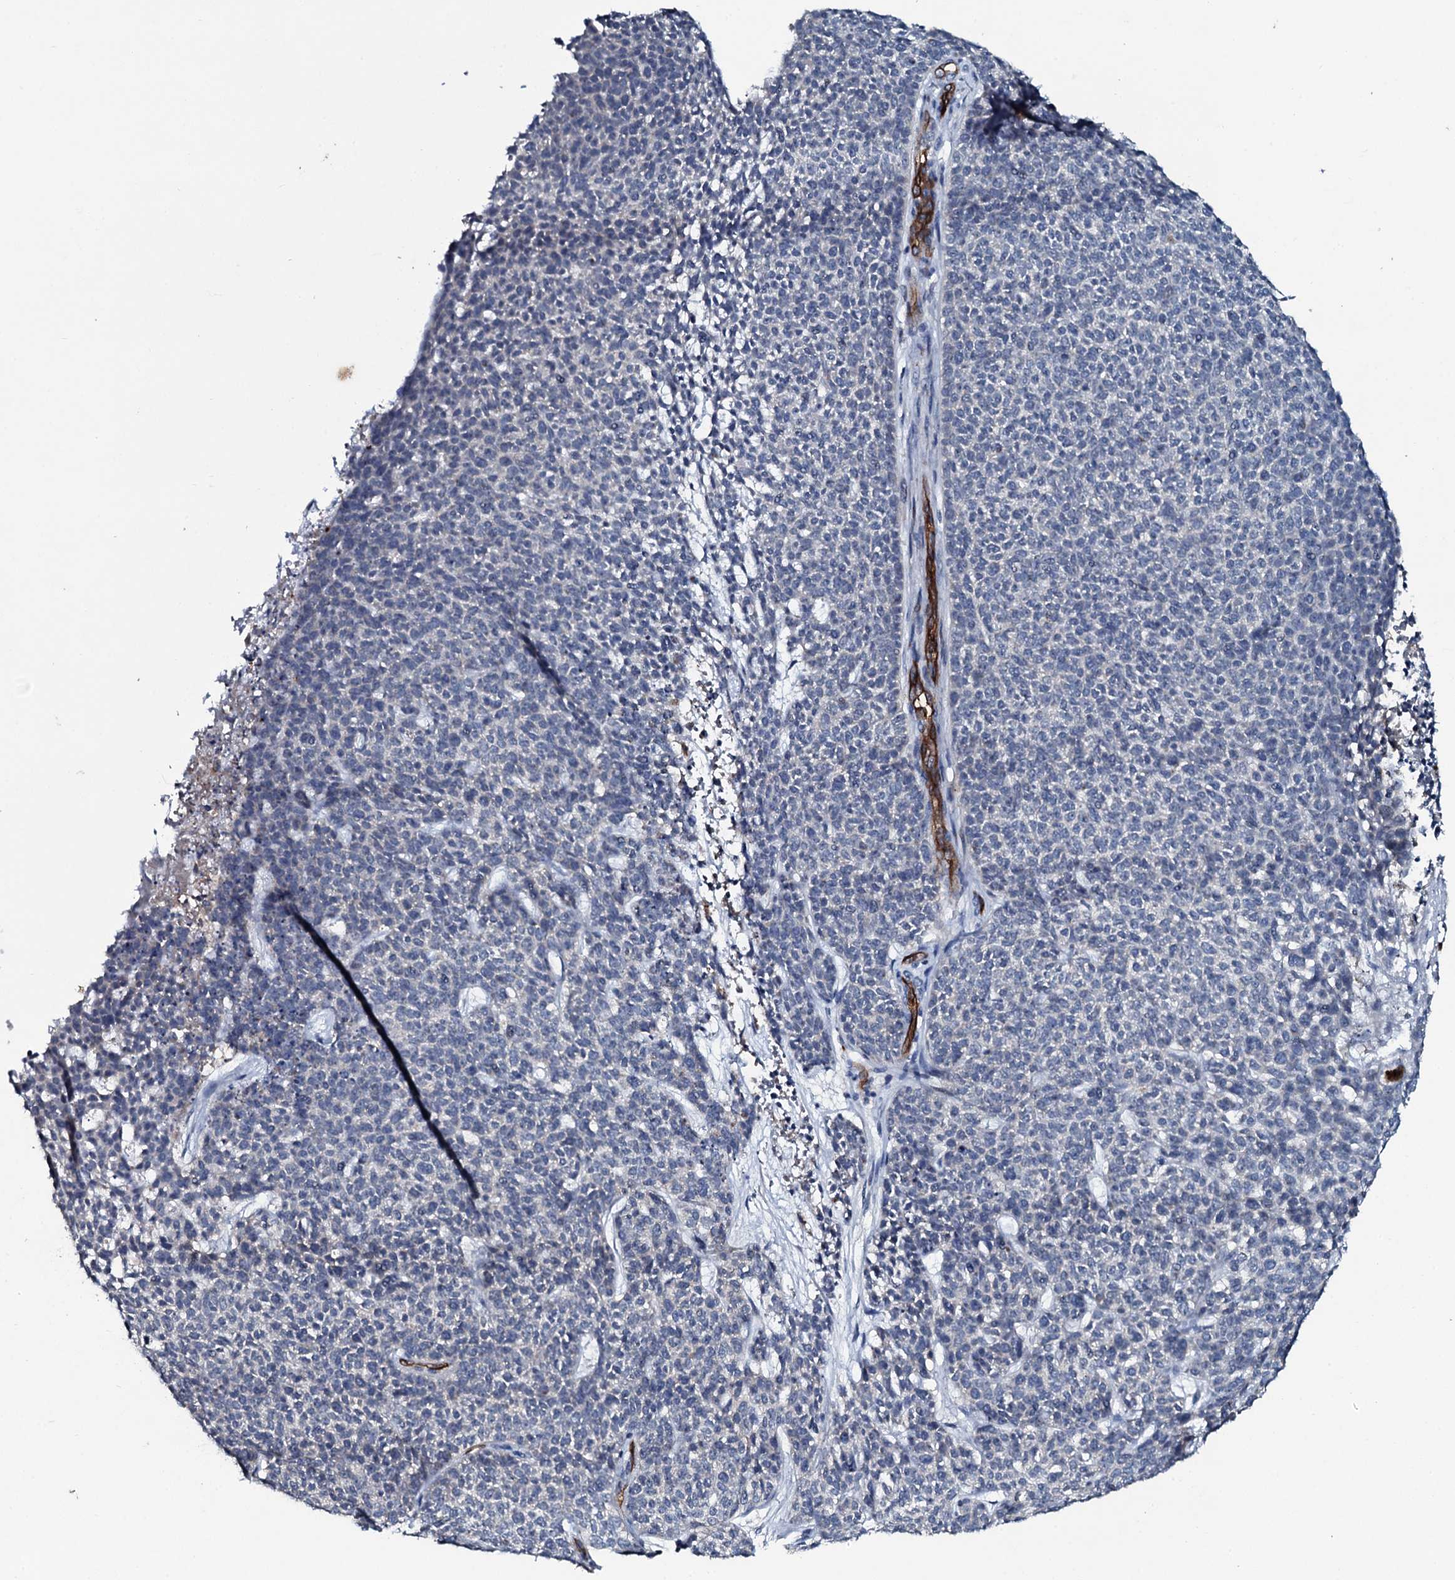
{"staining": {"intensity": "negative", "quantity": "none", "location": "none"}, "tissue": "skin cancer", "cell_type": "Tumor cells", "image_type": "cancer", "snomed": [{"axis": "morphology", "description": "Basal cell carcinoma"}, {"axis": "topography", "description": "Skin"}], "caption": "Immunohistochemistry (IHC) micrograph of human skin cancer (basal cell carcinoma) stained for a protein (brown), which reveals no positivity in tumor cells.", "gene": "CLEC14A", "patient": {"sex": "female", "age": 84}}